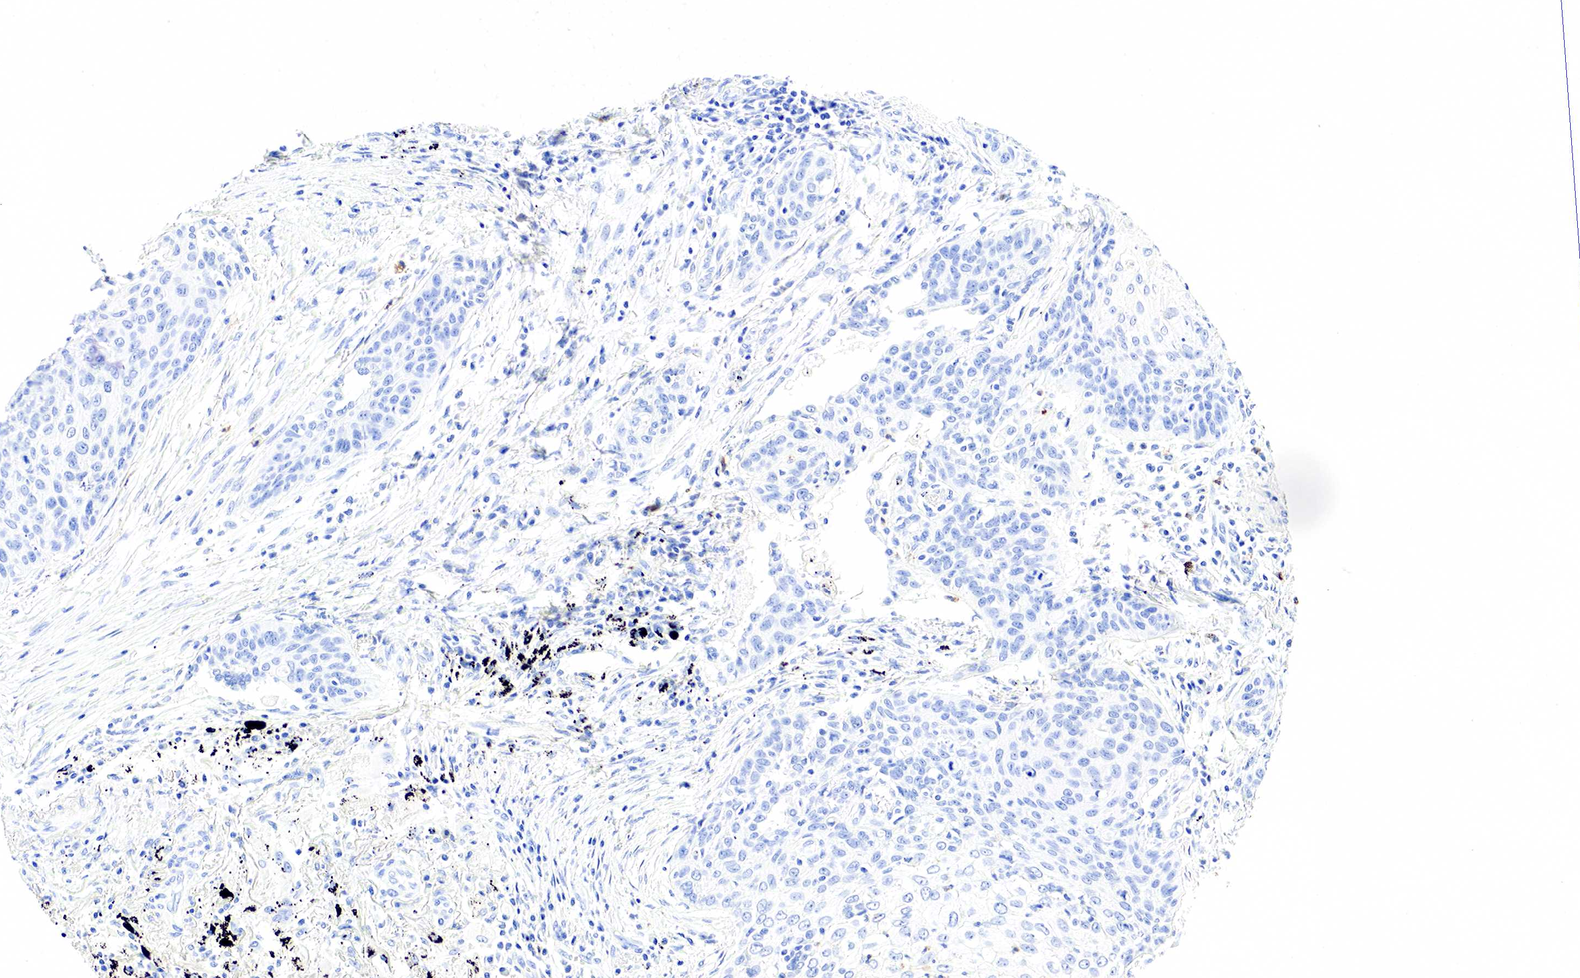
{"staining": {"intensity": "negative", "quantity": "none", "location": "none"}, "tissue": "lung cancer", "cell_type": "Tumor cells", "image_type": "cancer", "snomed": [{"axis": "morphology", "description": "Squamous cell carcinoma, NOS"}, {"axis": "topography", "description": "Lung"}], "caption": "Lung cancer (squamous cell carcinoma) was stained to show a protein in brown. There is no significant expression in tumor cells.", "gene": "FUT4", "patient": {"sex": "male", "age": 71}}